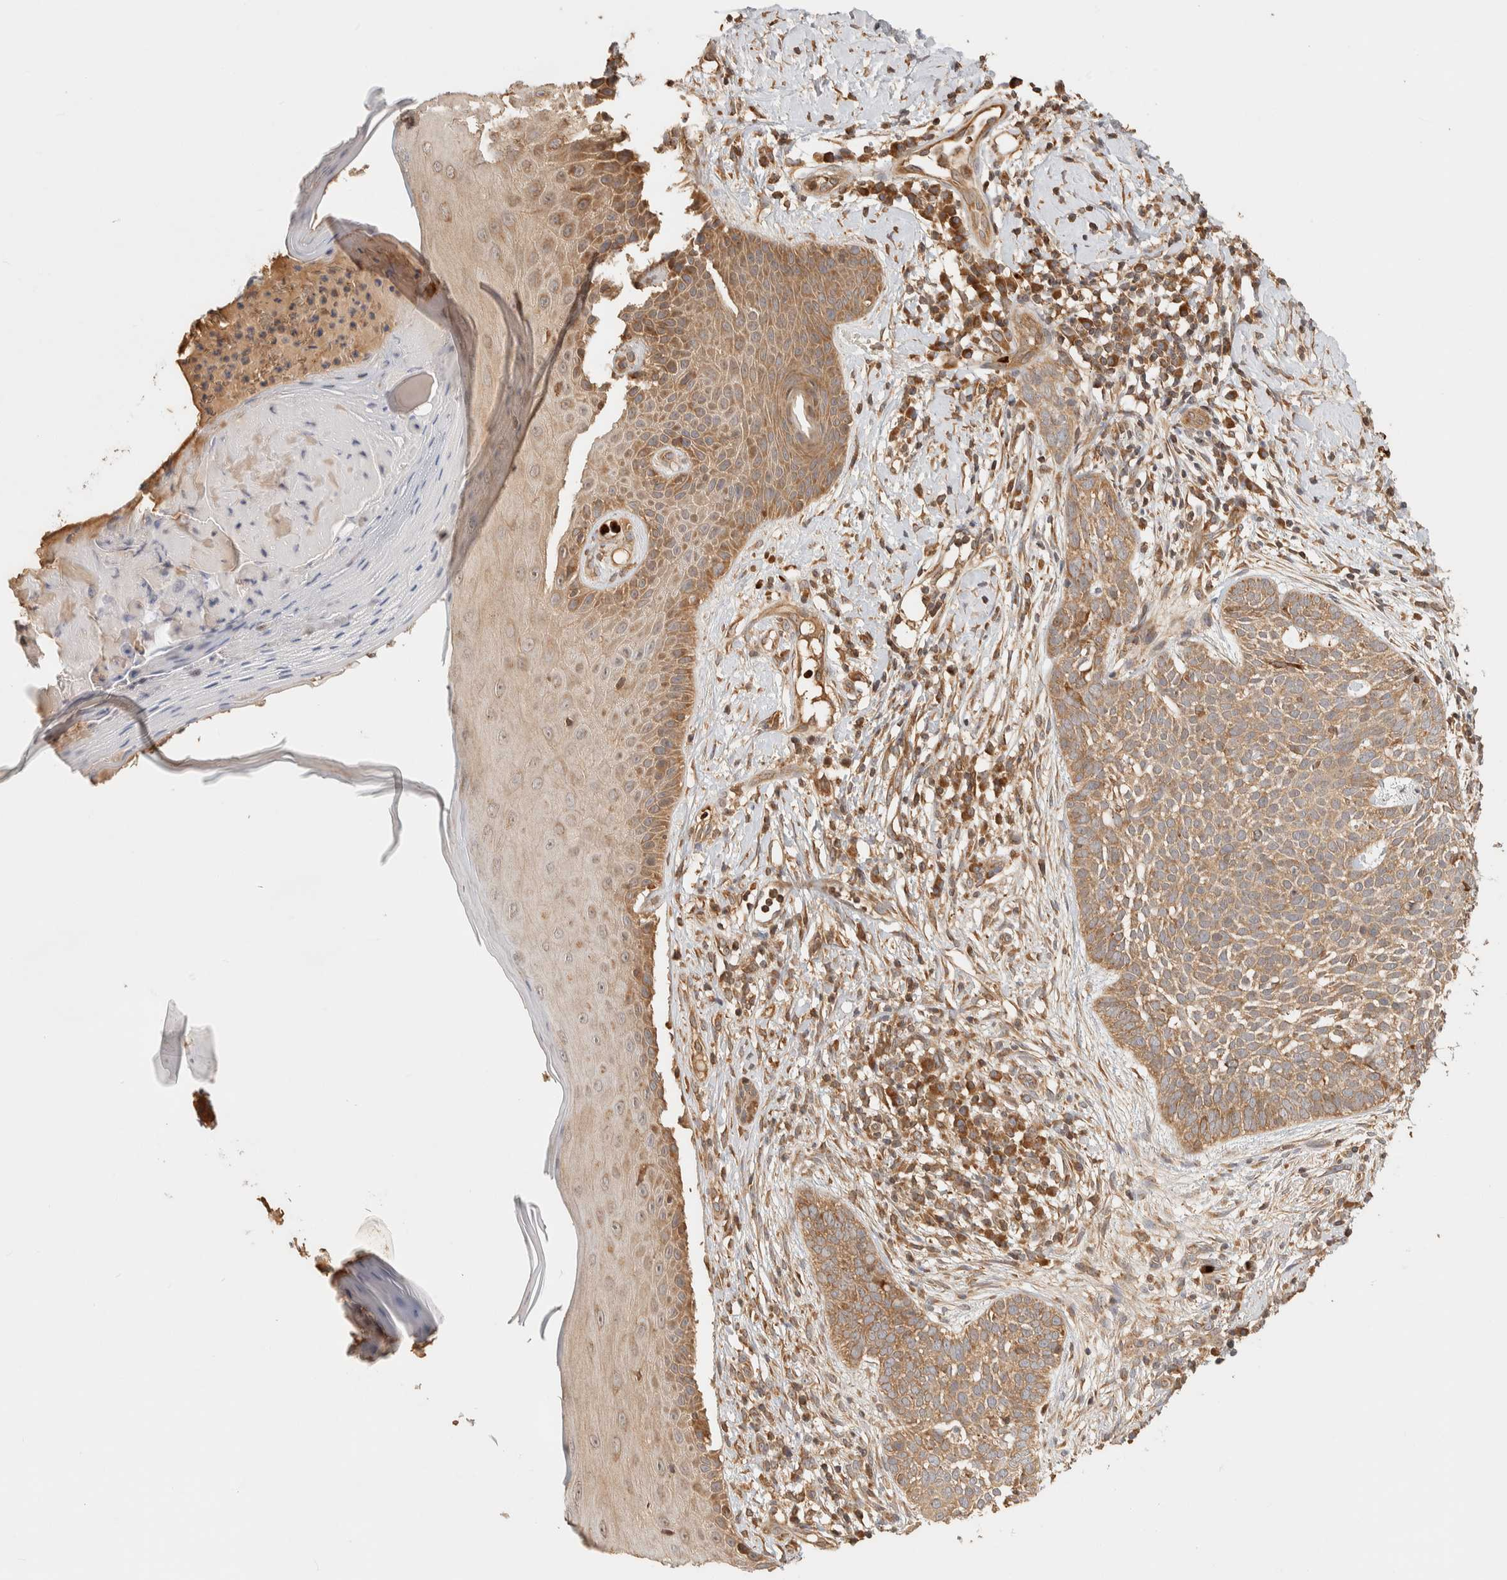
{"staining": {"intensity": "moderate", "quantity": ">75%", "location": "cytoplasmic/membranous"}, "tissue": "skin cancer", "cell_type": "Tumor cells", "image_type": "cancer", "snomed": [{"axis": "morphology", "description": "Normal tissue, NOS"}, {"axis": "morphology", "description": "Basal cell carcinoma"}, {"axis": "topography", "description": "Skin"}], "caption": "Tumor cells demonstrate medium levels of moderate cytoplasmic/membranous staining in about >75% of cells in skin cancer (basal cell carcinoma).", "gene": "TTI2", "patient": {"sex": "male", "age": 67}}